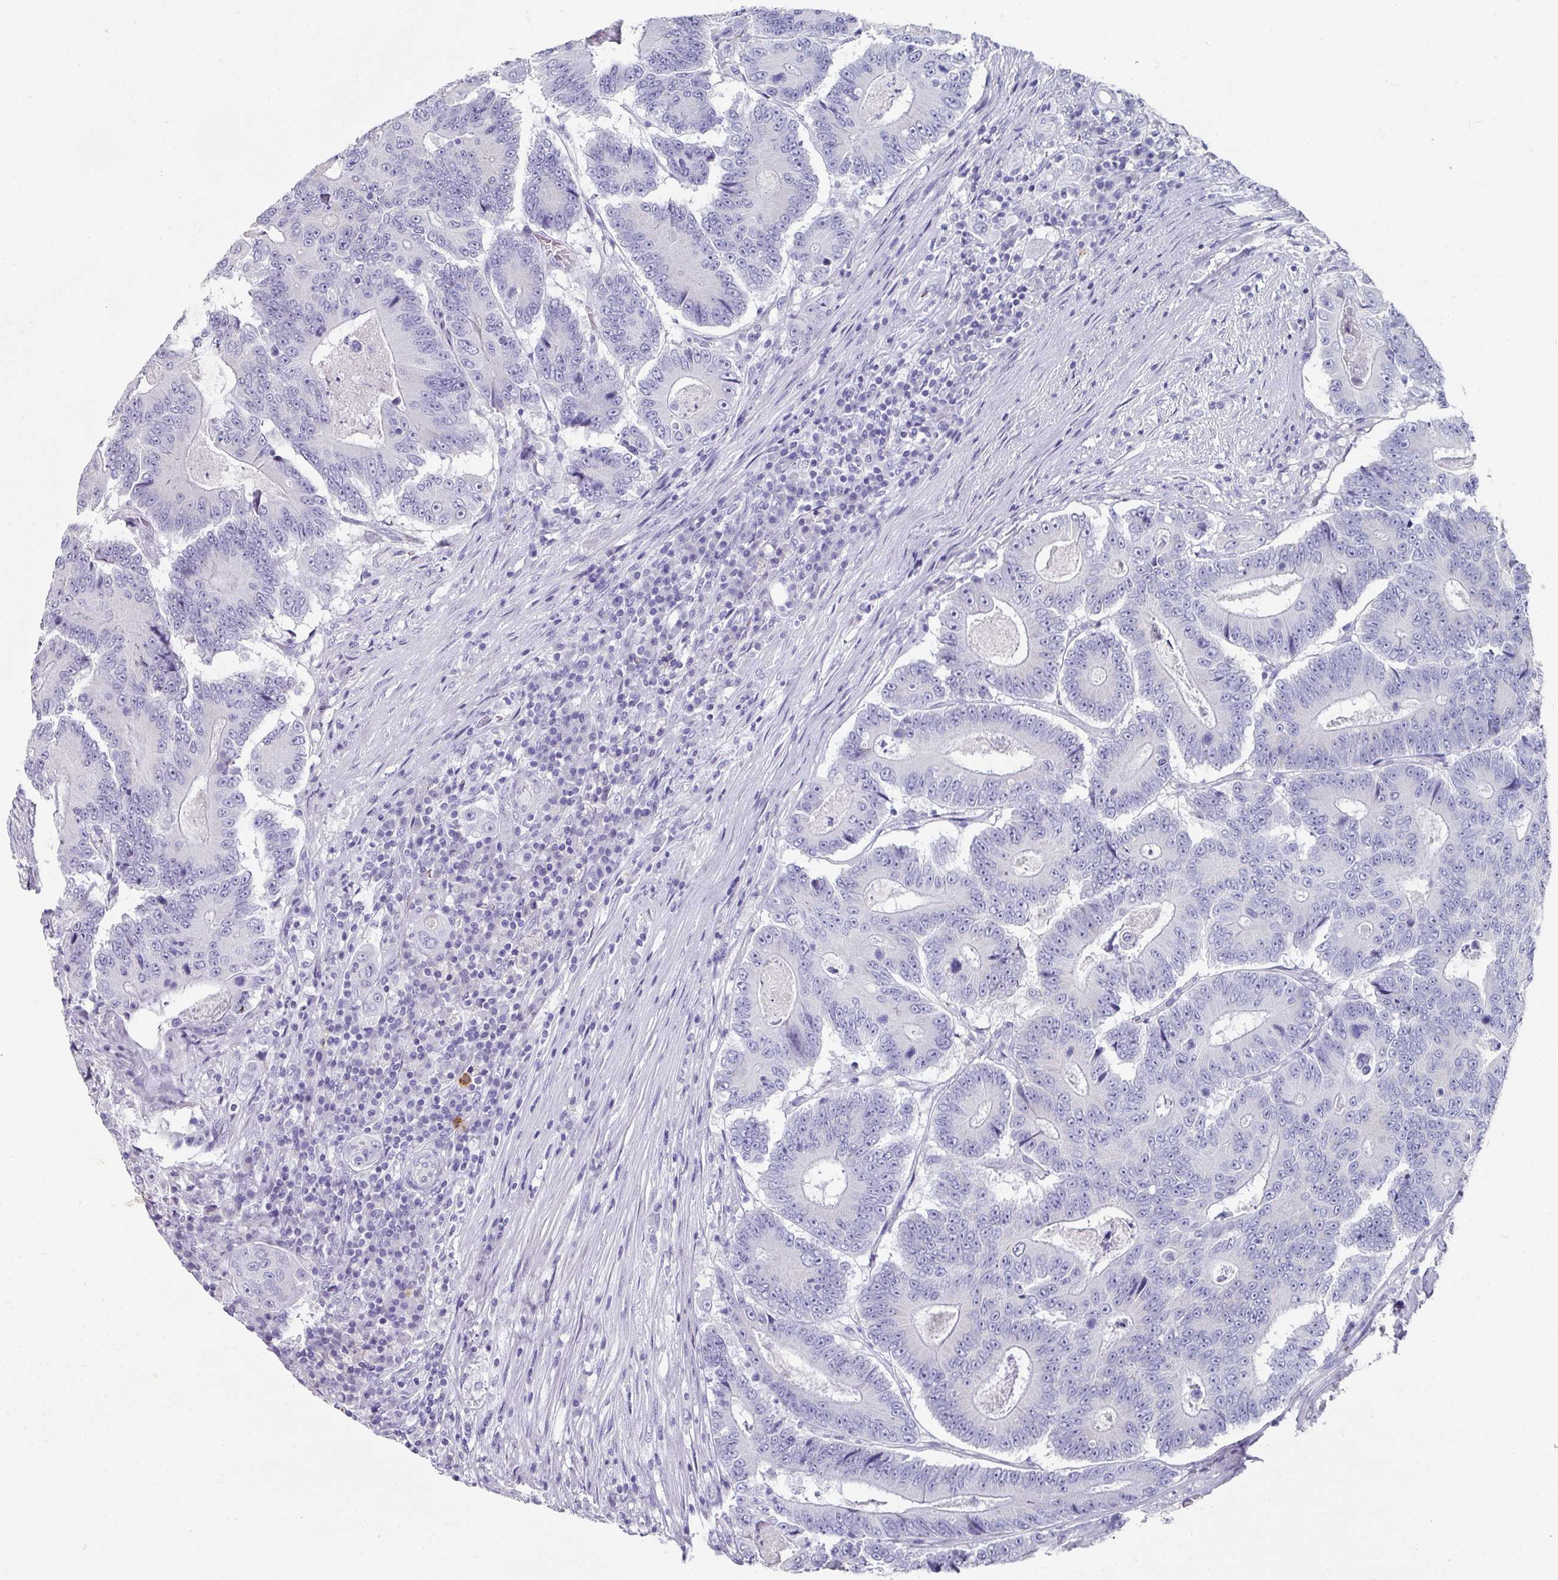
{"staining": {"intensity": "negative", "quantity": "none", "location": "none"}, "tissue": "colorectal cancer", "cell_type": "Tumor cells", "image_type": "cancer", "snomed": [{"axis": "morphology", "description": "Adenocarcinoma, NOS"}, {"axis": "topography", "description": "Colon"}], "caption": "This image is of colorectal adenocarcinoma stained with immunohistochemistry to label a protein in brown with the nuclei are counter-stained blue. There is no expression in tumor cells. (DAB (3,3'-diaminobenzidine) immunohistochemistry (IHC) visualized using brightfield microscopy, high magnification).", "gene": "SETBP1", "patient": {"sex": "male", "age": 83}}